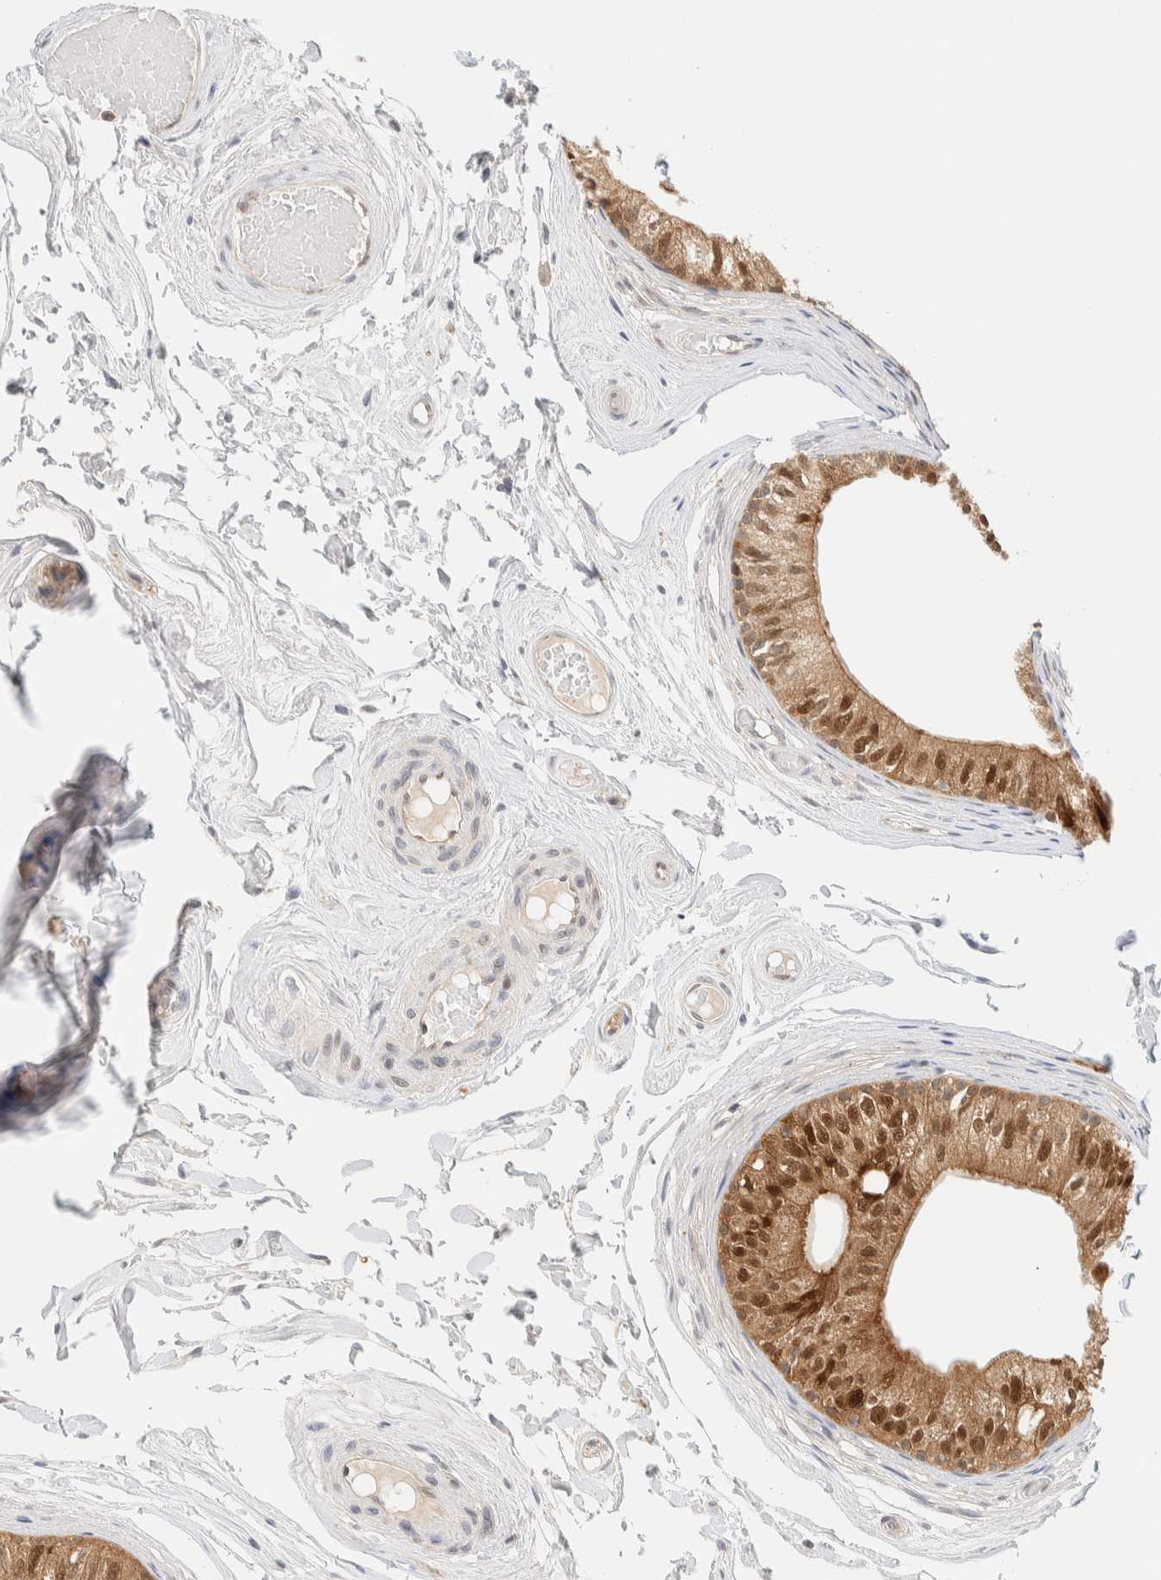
{"staining": {"intensity": "moderate", "quantity": ">75%", "location": "cytoplasmic/membranous,nuclear"}, "tissue": "epididymis", "cell_type": "Glandular cells", "image_type": "normal", "snomed": [{"axis": "morphology", "description": "Normal tissue, NOS"}, {"axis": "topography", "description": "Epididymis"}], "caption": "High-magnification brightfield microscopy of normal epididymis stained with DAB (brown) and counterstained with hematoxylin (blue). glandular cells exhibit moderate cytoplasmic/membranous,nuclear expression is seen in approximately>75% of cells. The protein is shown in brown color, while the nuclei are stained blue.", "gene": "PCYT2", "patient": {"sex": "male", "age": 79}}